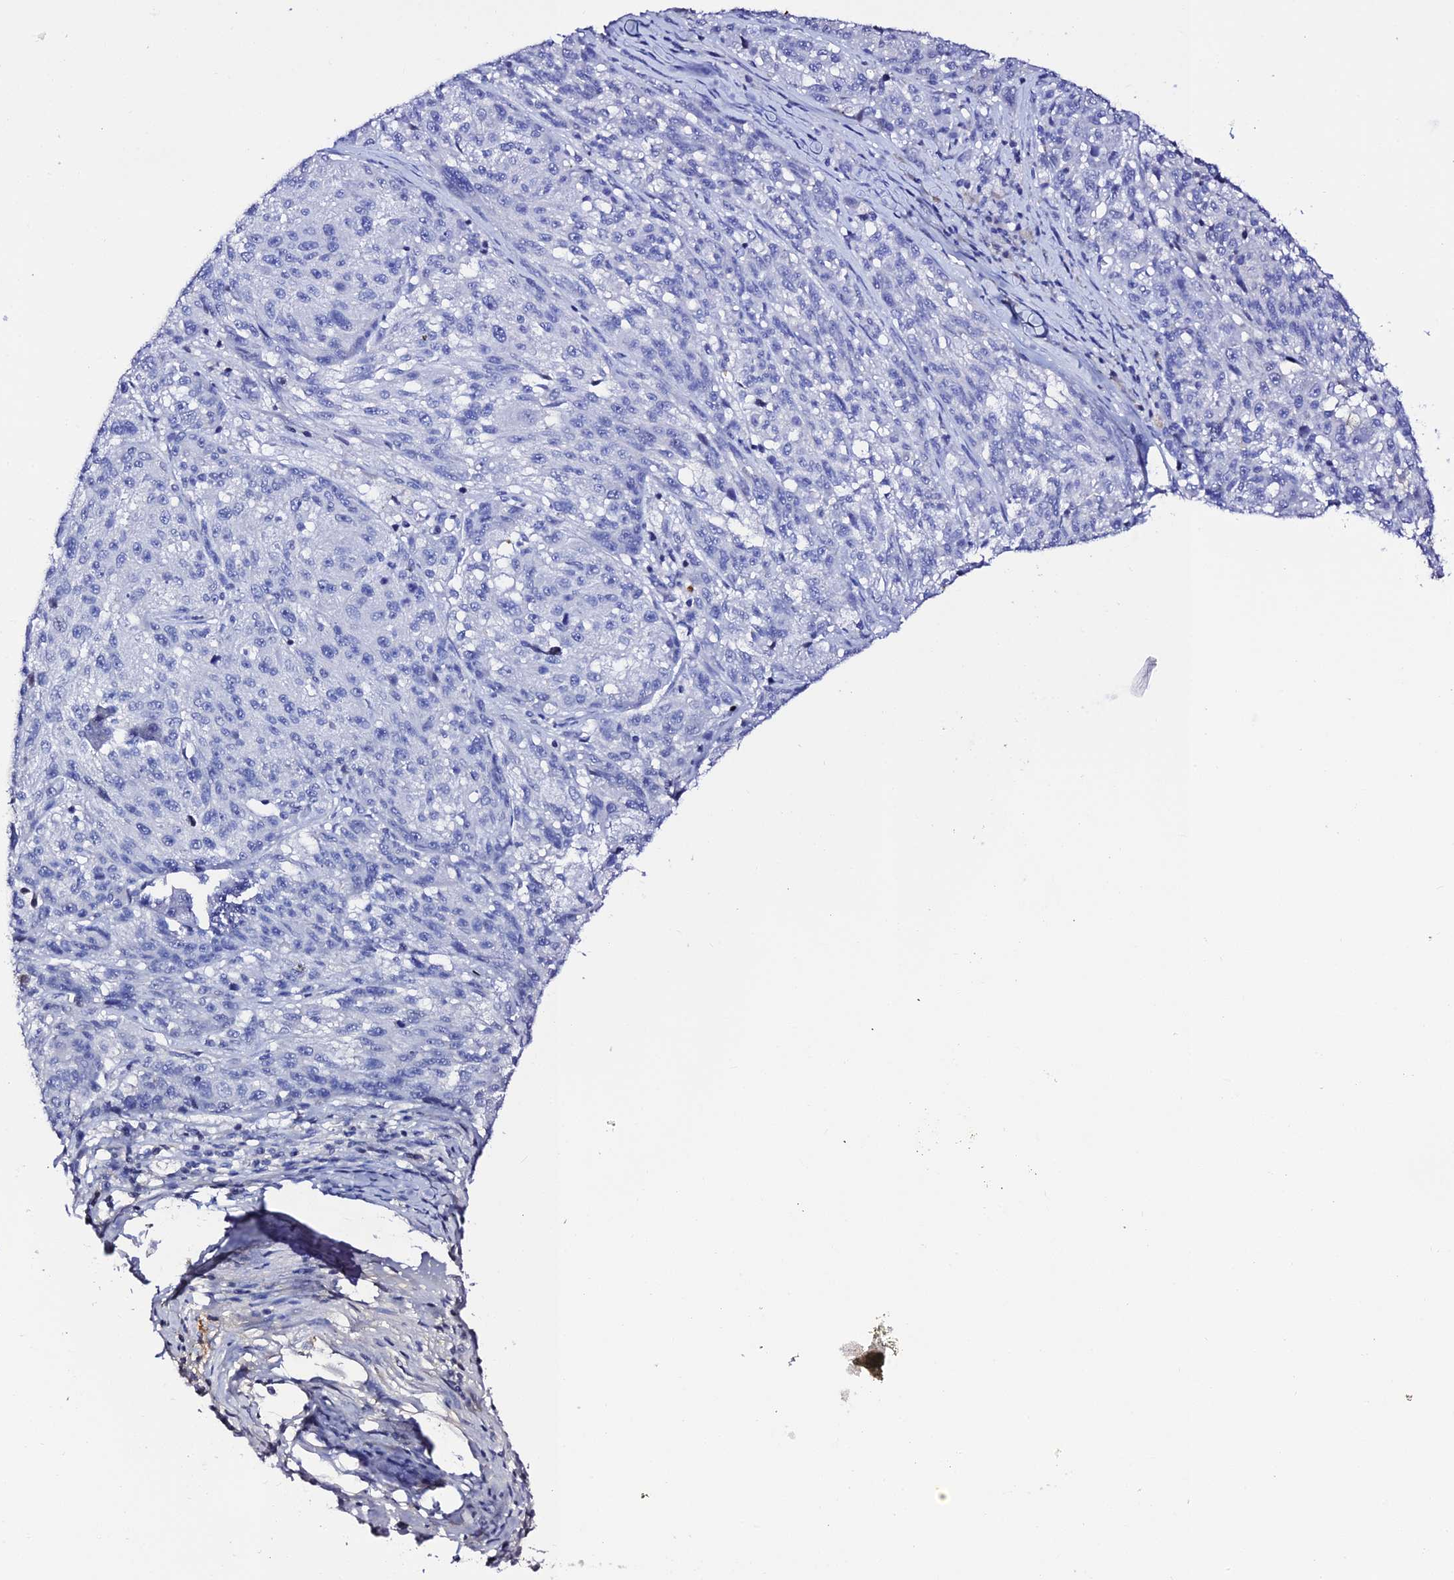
{"staining": {"intensity": "negative", "quantity": "none", "location": "none"}, "tissue": "melanoma", "cell_type": "Tumor cells", "image_type": "cancer", "snomed": [{"axis": "morphology", "description": "Malignant melanoma, NOS"}, {"axis": "topography", "description": "Skin"}], "caption": "A histopathology image of human malignant melanoma is negative for staining in tumor cells.", "gene": "DEFB132", "patient": {"sex": "male", "age": 53}}